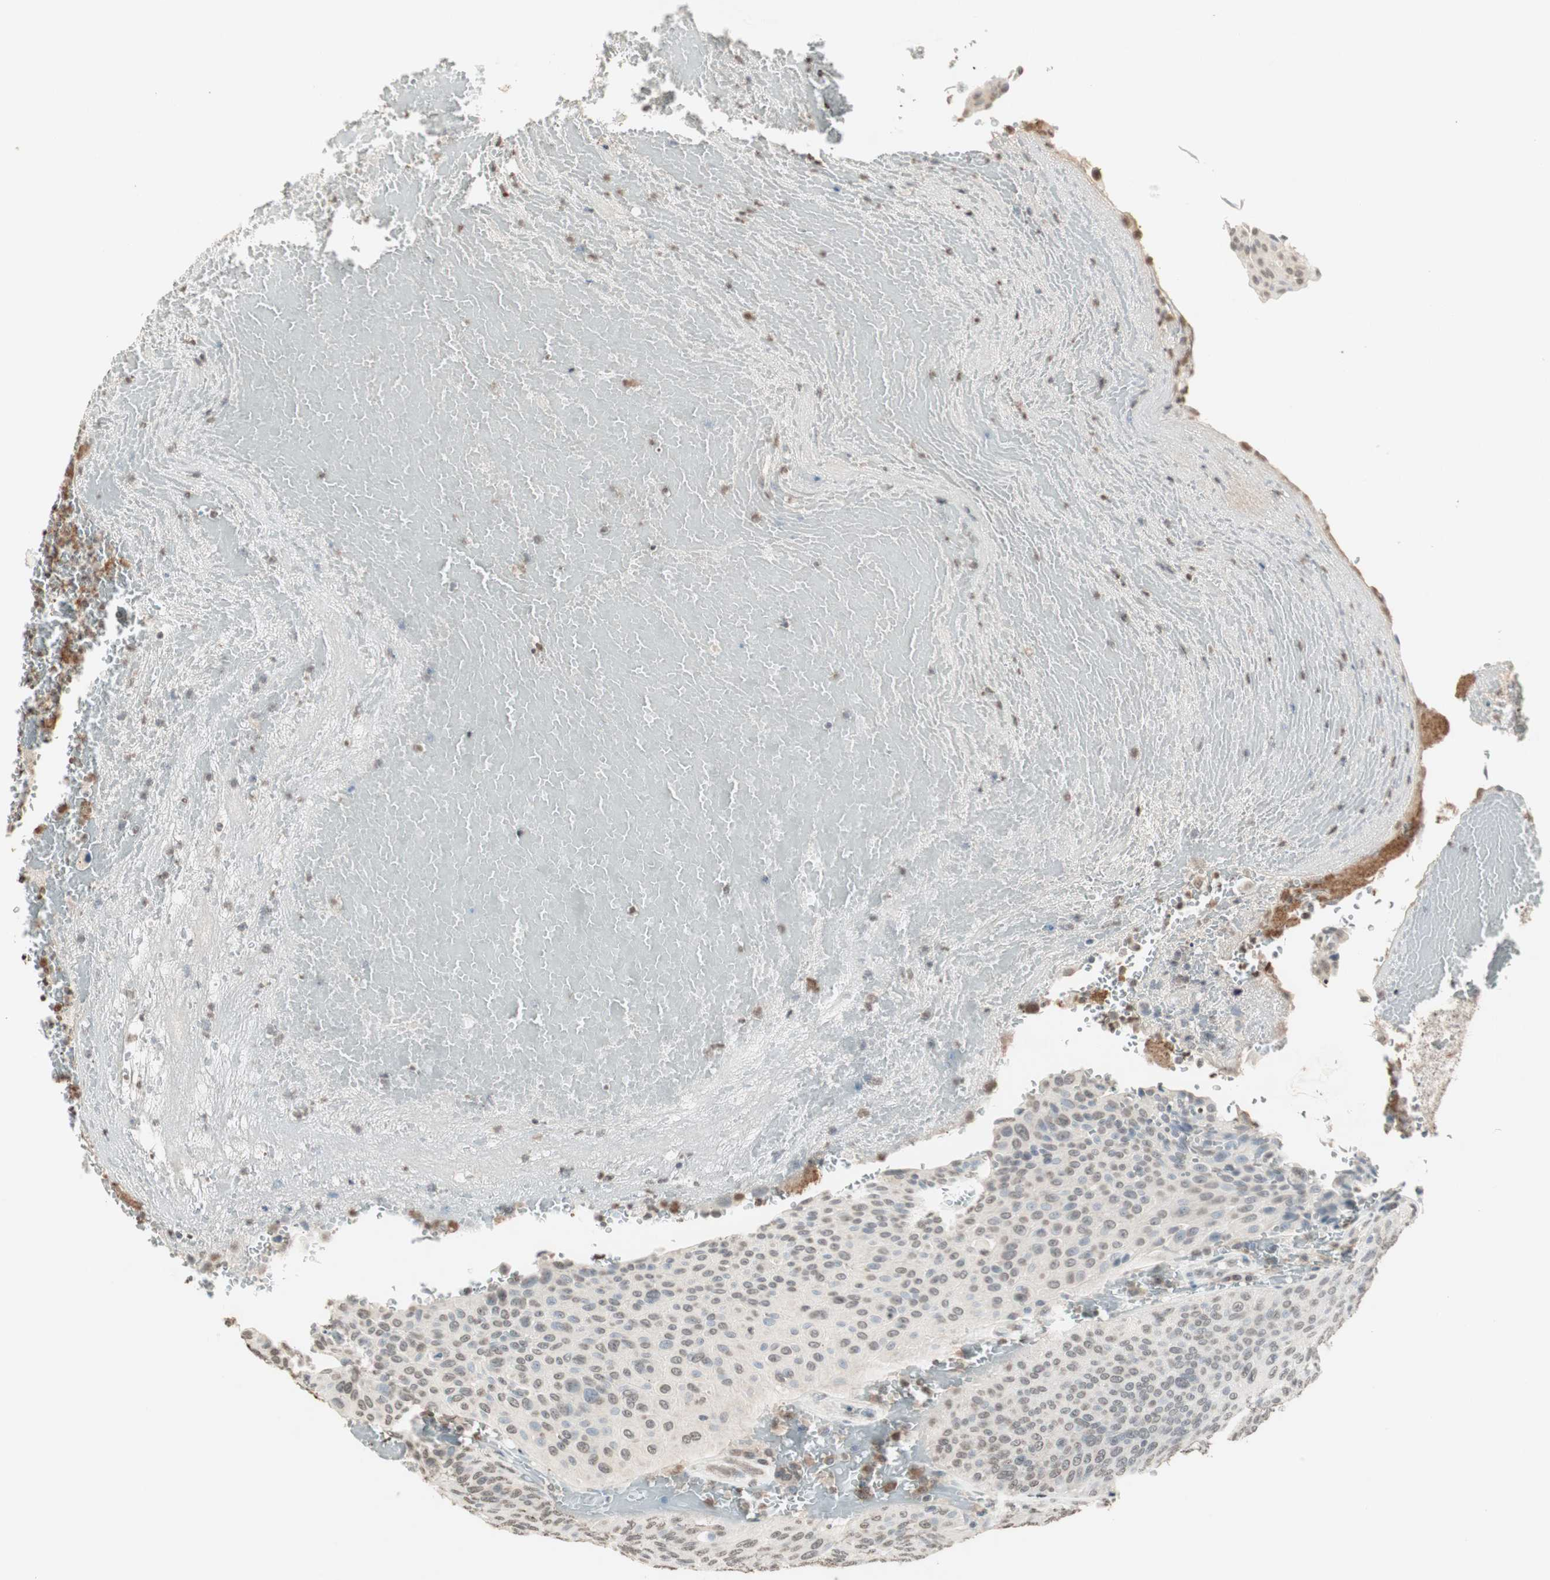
{"staining": {"intensity": "weak", "quantity": "25%-75%", "location": "nuclear"}, "tissue": "urothelial cancer", "cell_type": "Tumor cells", "image_type": "cancer", "snomed": [{"axis": "morphology", "description": "Urothelial carcinoma, High grade"}, {"axis": "topography", "description": "Urinary bladder"}], "caption": "Immunohistochemical staining of urothelial carcinoma (high-grade) displays weak nuclear protein expression in about 25%-75% of tumor cells.", "gene": "PRELID1", "patient": {"sex": "male", "age": 66}}